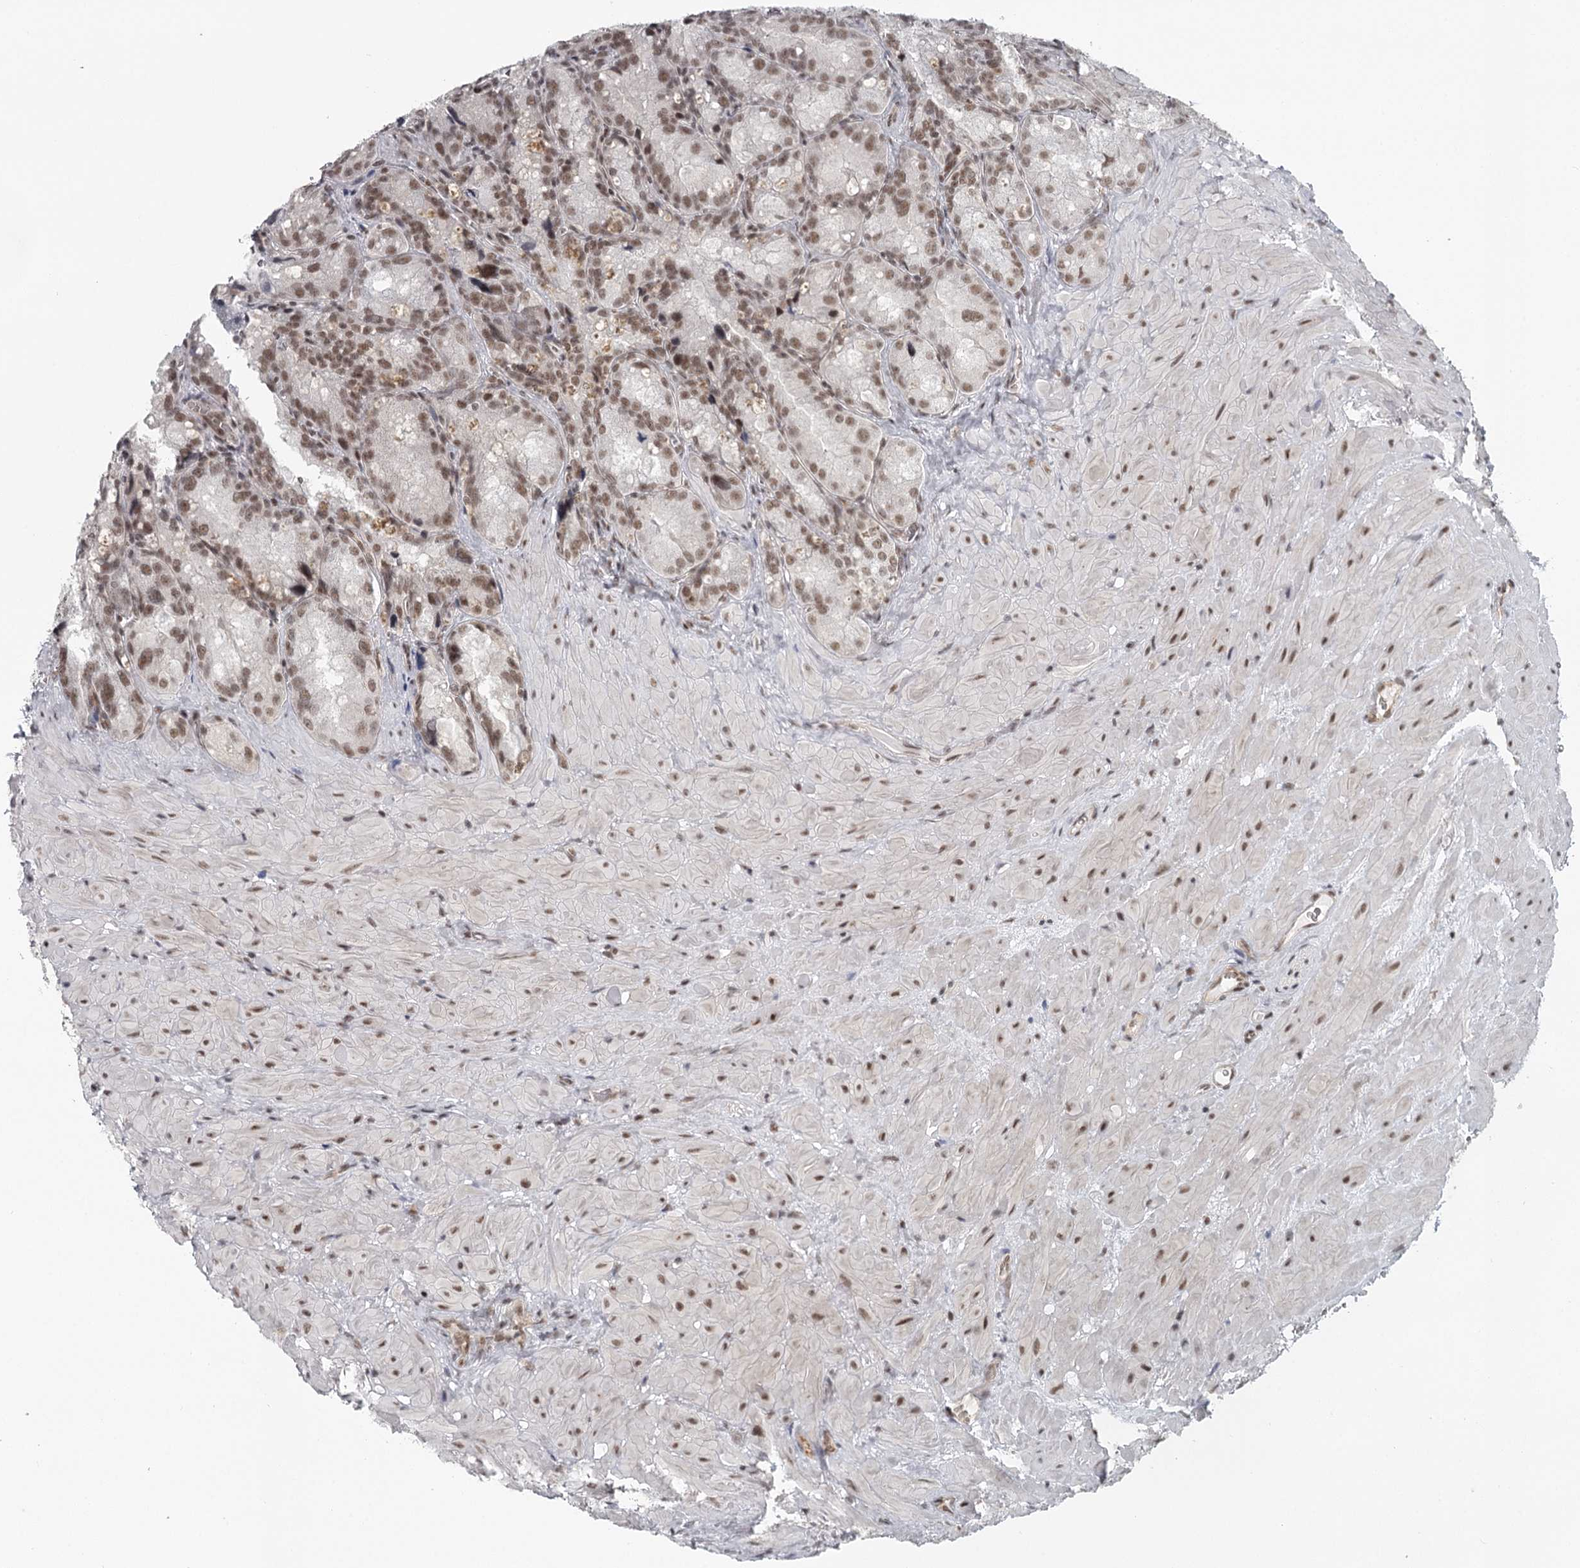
{"staining": {"intensity": "moderate", "quantity": ">75%", "location": "nuclear"}, "tissue": "seminal vesicle", "cell_type": "Glandular cells", "image_type": "normal", "snomed": [{"axis": "morphology", "description": "Normal tissue, NOS"}, {"axis": "topography", "description": "Seminal veicle"}], "caption": "Glandular cells show medium levels of moderate nuclear staining in approximately >75% of cells in unremarkable human seminal vesicle.", "gene": "FAM13C", "patient": {"sex": "male", "age": 62}}